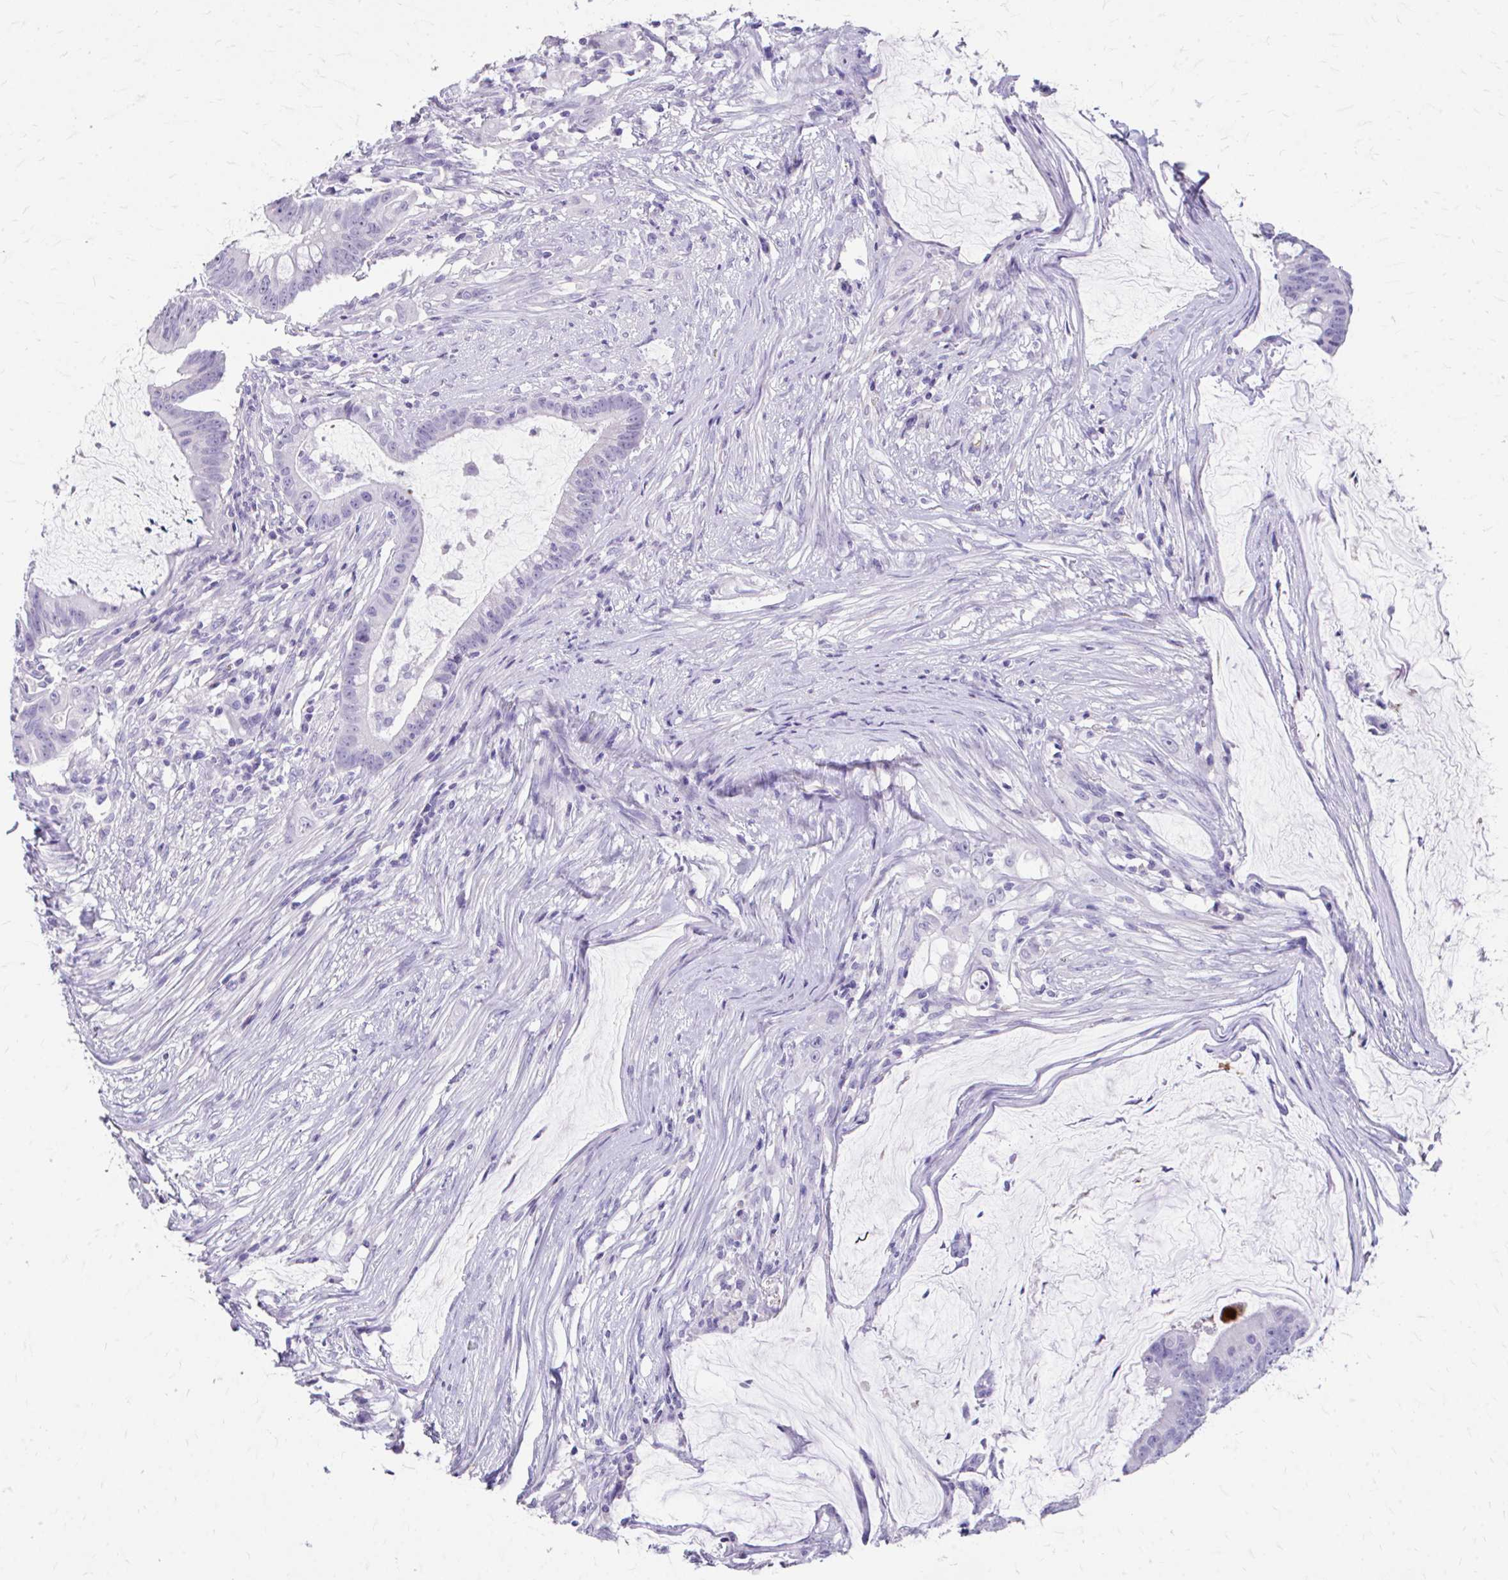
{"staining": {"intensity": "negative", "quantity": "none", "location": "none"}, "tissue": "colorectal cancer", "cell_type": "Tumor cells", "image_type": "cancer", "snomed": [{"axis": "morphology", "description": "Adenocarcinoma, NOS"}, {"axis": "topography", "description": "Colon"}], "caption": "This image is of colorectal adenocarcinoma stained with immunohistochemistry to label a protein in brown with the nuclei are counter-stained blue. There is no staining in tumor cells.", "gene": "CFH", "patient": {"sex": "male", "age": 62}}